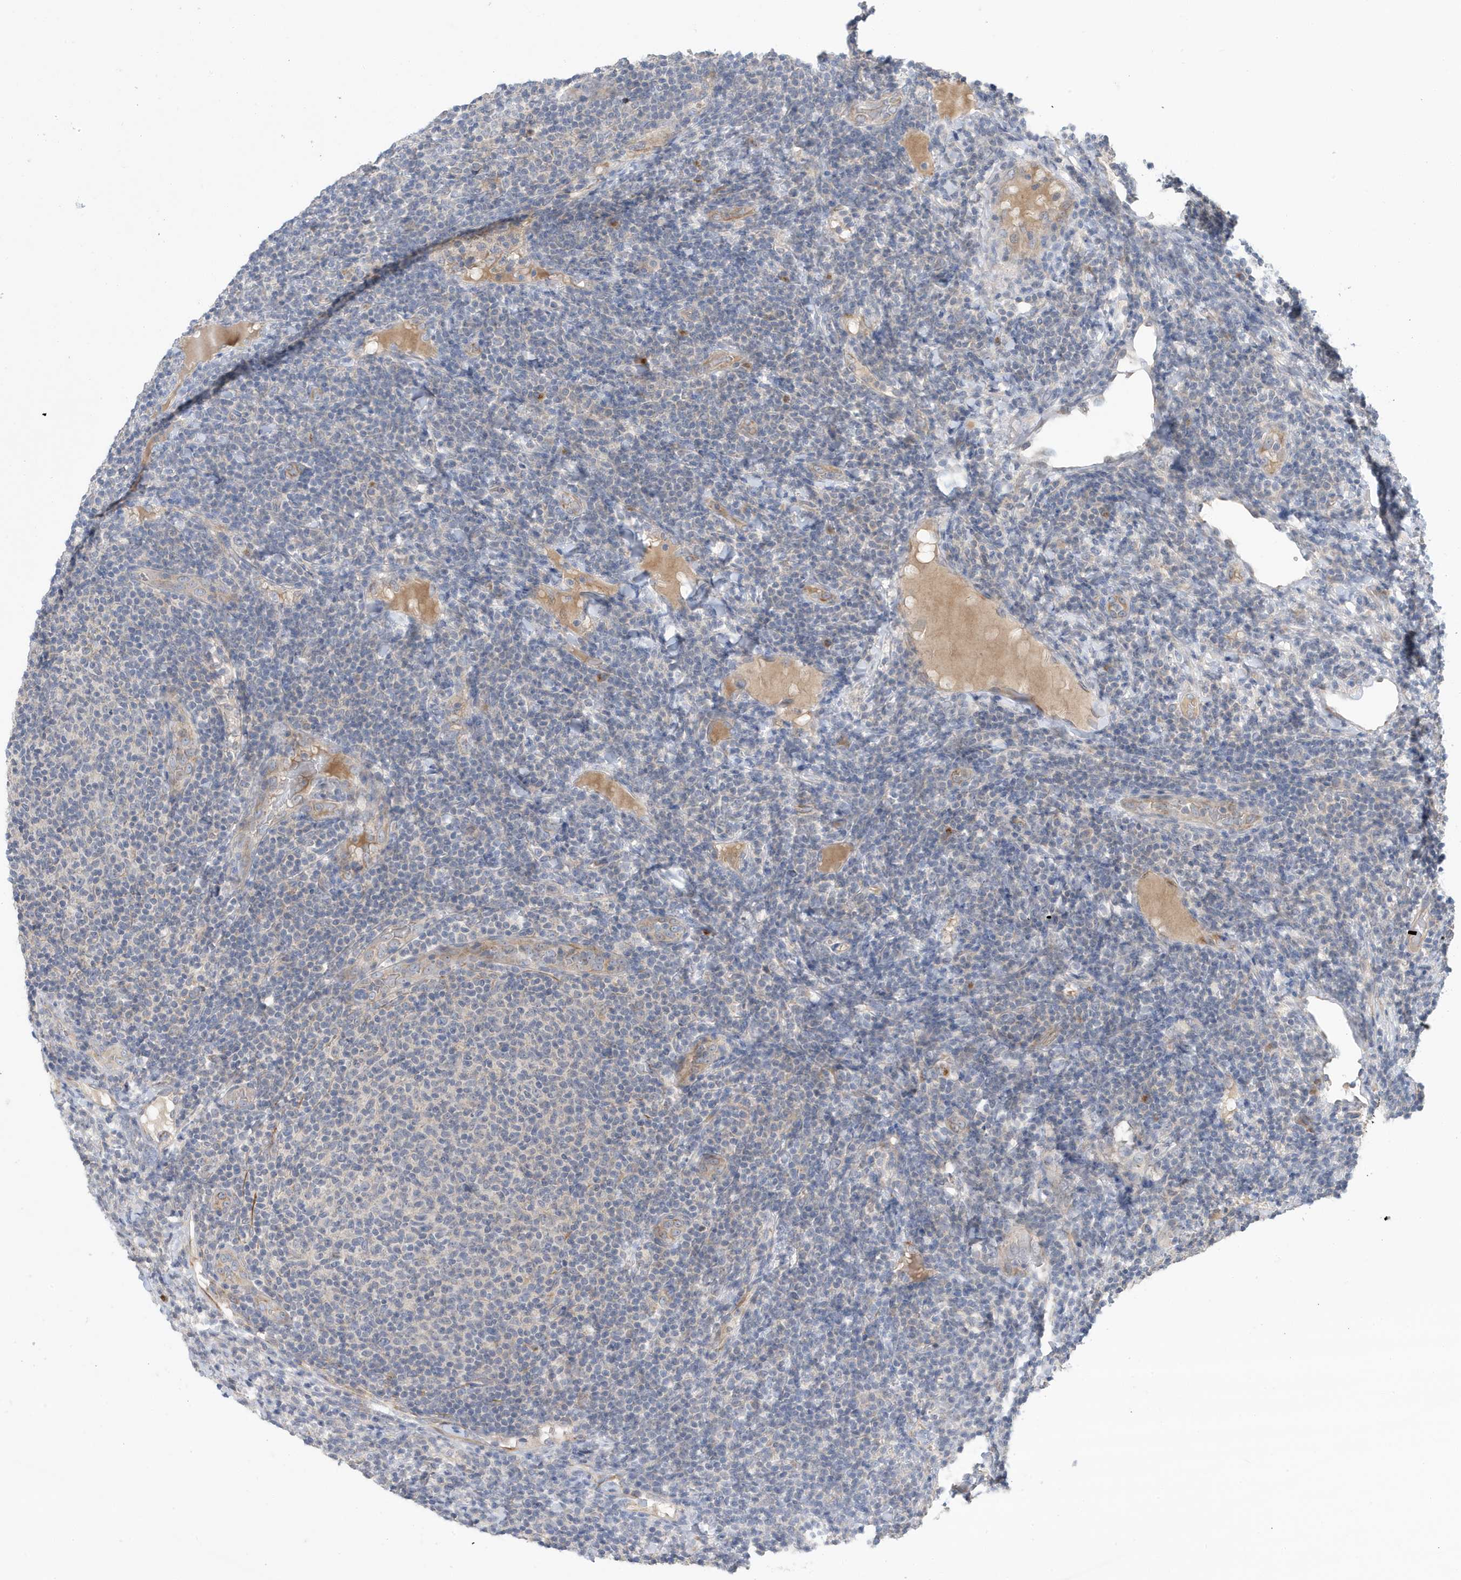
{"staining": {"intensity": "negative", "quantity": "none", "location": "none"}, "tissue": "lymphoma", "cell_type": "Tumor cells", "image_type": "cancer", "snomed": [{"axis": "morphology", "description": "Malignant lymphoma, non-Hodgkin's type, Low grade"}, {"axis": "topography", "description": "Lymph node"}], "caption": "Tumor cells are negative for protein expression in human malignant lymphoma, non-Hodgkin's type (low-grade).", "gene": "LAPTM4A", "patient": {"sex": "male", "age": 66}}